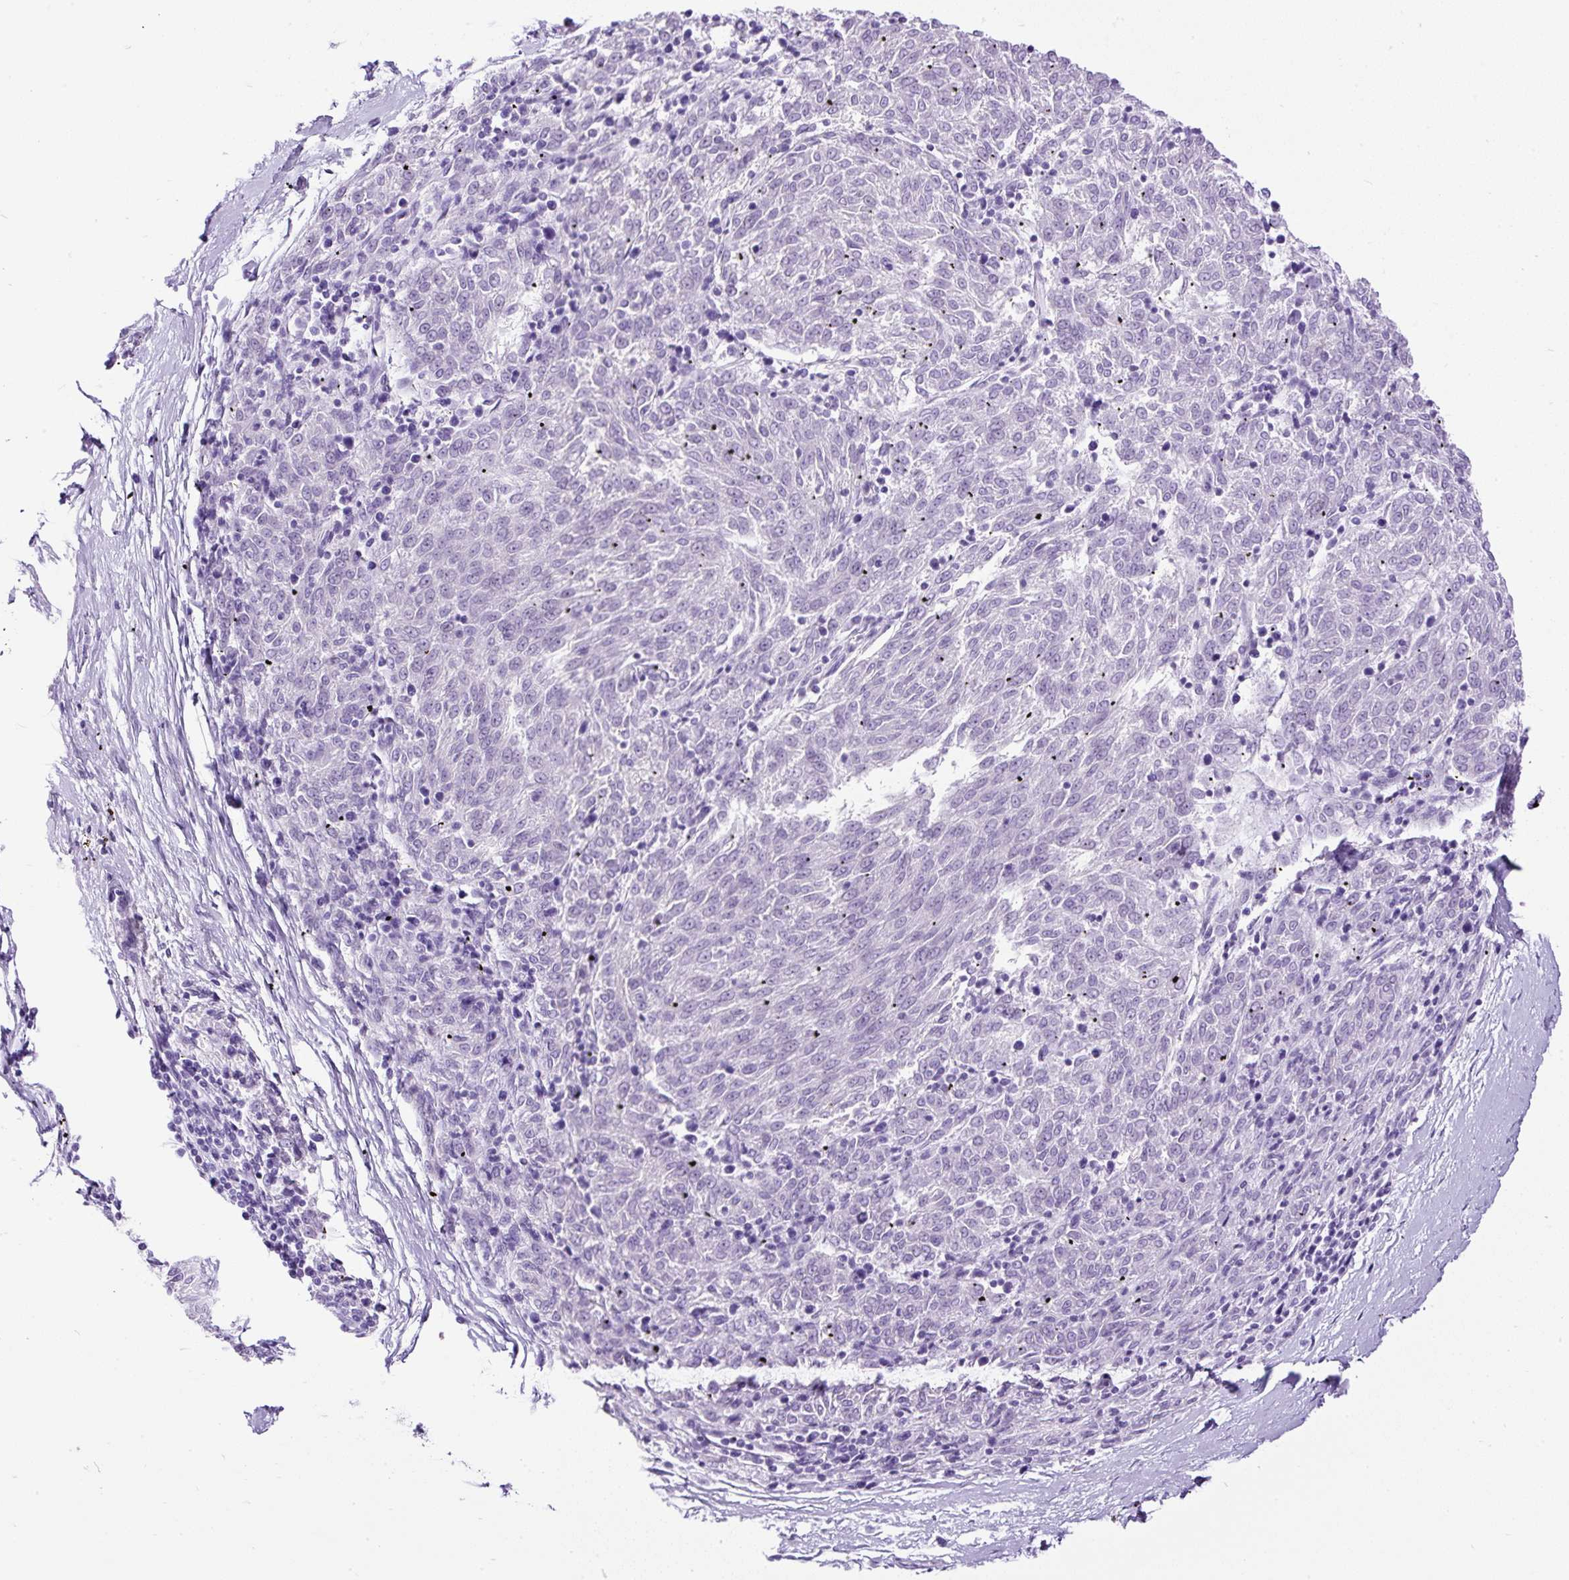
{"staining": {"intensity": "negative", "quantity": "none", "location": "none"}, "tissue": "melanoma", "cell_type": "Tumor cells", "image_type": "cancer", "snomed": [{"axis": "morphology", "description": "Malignant melanoma, NOS"}, {"axis": "topography", "description": "Skin"}], "caption": "DAB immunohistochemical staining of melanoma reveals no significant staining in tumor cells. (DAB (3,3'-diaminobenzidine) immunohistochemistry, high magnification).", "gene": "PDIA2", "patient": {"sex": "female", "age": 72}}